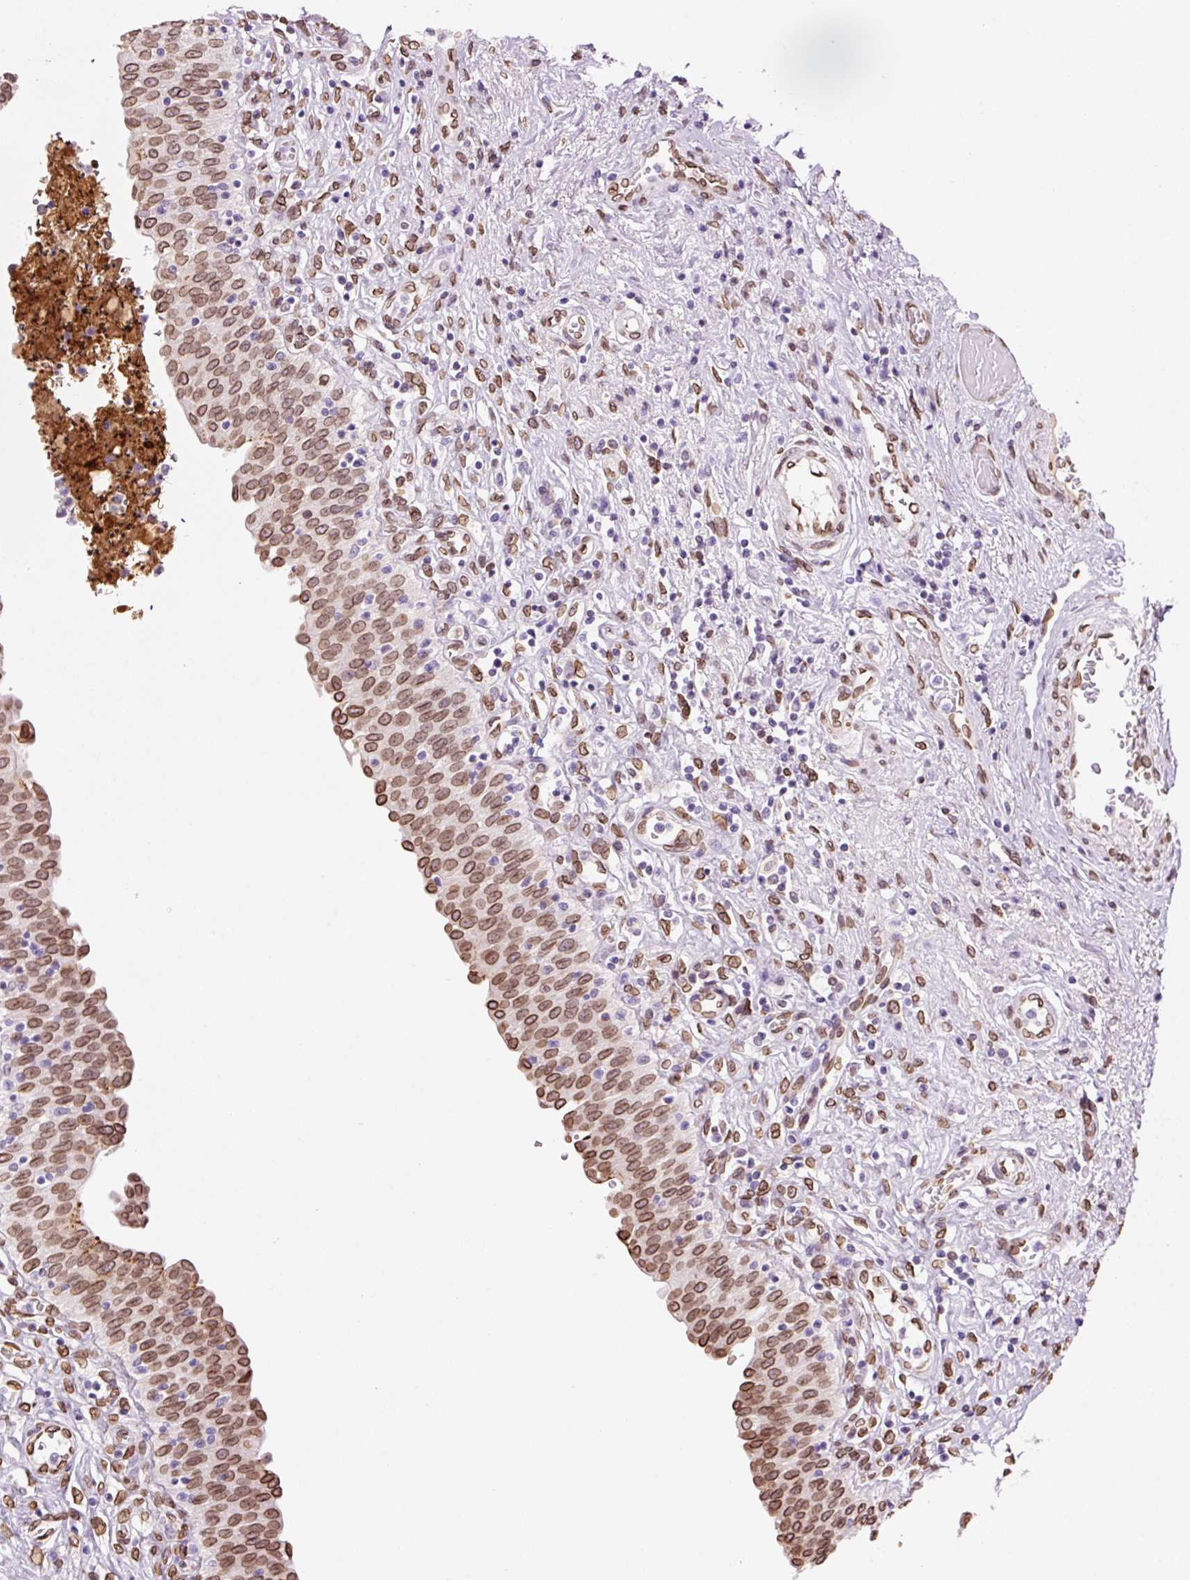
{"staining": {"intensity": "moderate", "quantity": ">75%", "location": "cytoplasmic/membranous,nuclear"}, "tissue": "urinary bladder", "cell_type": "Urothelial cells", "image_type": "normal", "snomed": [{"axis": "morphology", "description": "Normal tissue, NOS"}, {"axis": "topography", "description": "Urinary bladder"}], "caption": "Urothelial cells display moderate cytoplasmic/membranous,nuclear positivity in approximately >75% of cells in benign urinary bladder.", "gene": "ZNF224", "patient": {"sex": "male", "age": 71}}